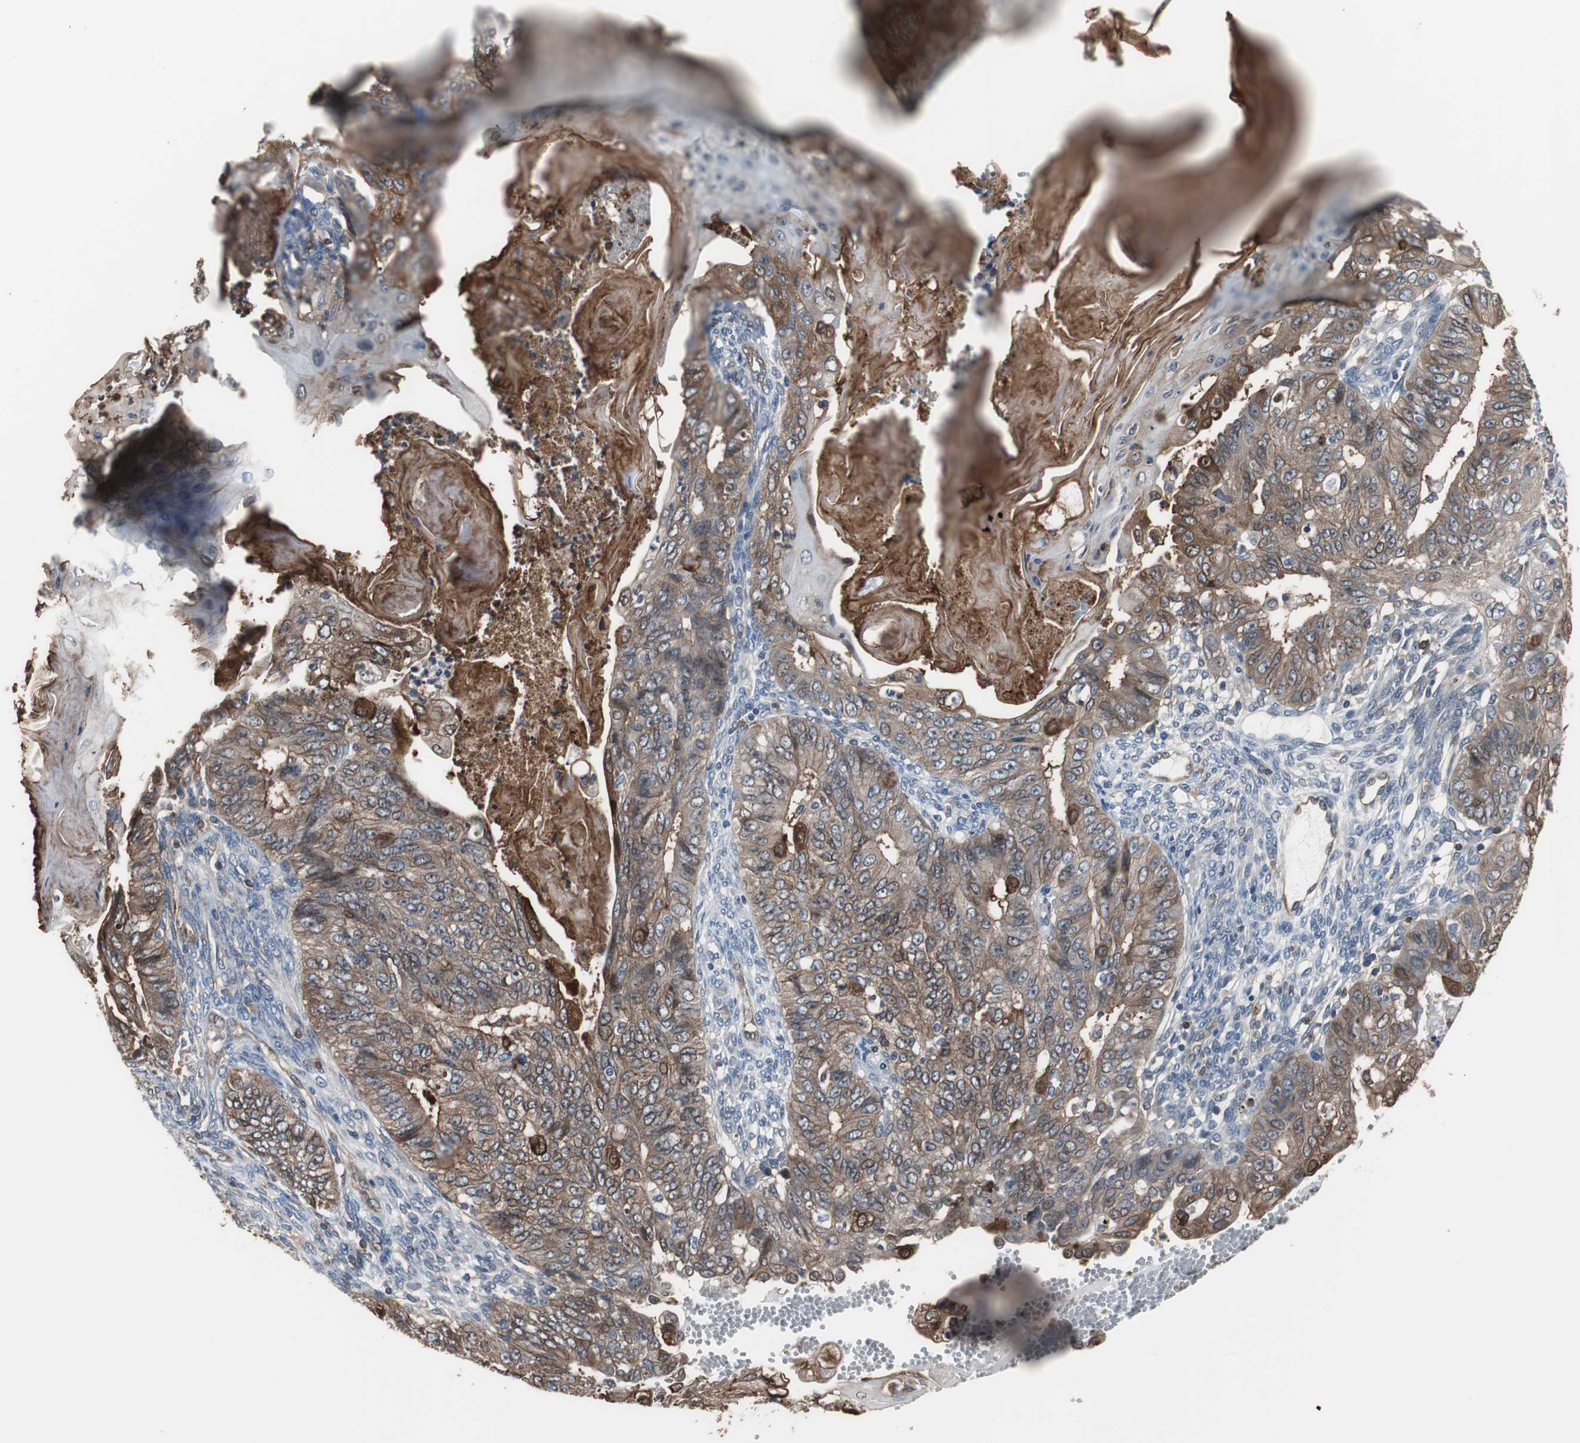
{"staining": {"intensity": "moderate", "quantity": "25%-75%", "location": "cytoplasmic/membranous,nuclear"}, "tissue": "endometrial cancer", "cell_type": "Tumor cells", "image_type": "cancer", "snomed": [{"axis": "morphology", "description": "Neoplasm, malignant, NOS"}, {"axis": "topography", "description": "Endometrium"}], "caption": "This is an image of IHC staining of endometrial malignant neoplasm, which shows moderate positivity in the cytoplasmic/membranous and nuclear of tumor cells.", "gene": "ANXA4", "patient": {"sex": "female", "age": 74}}